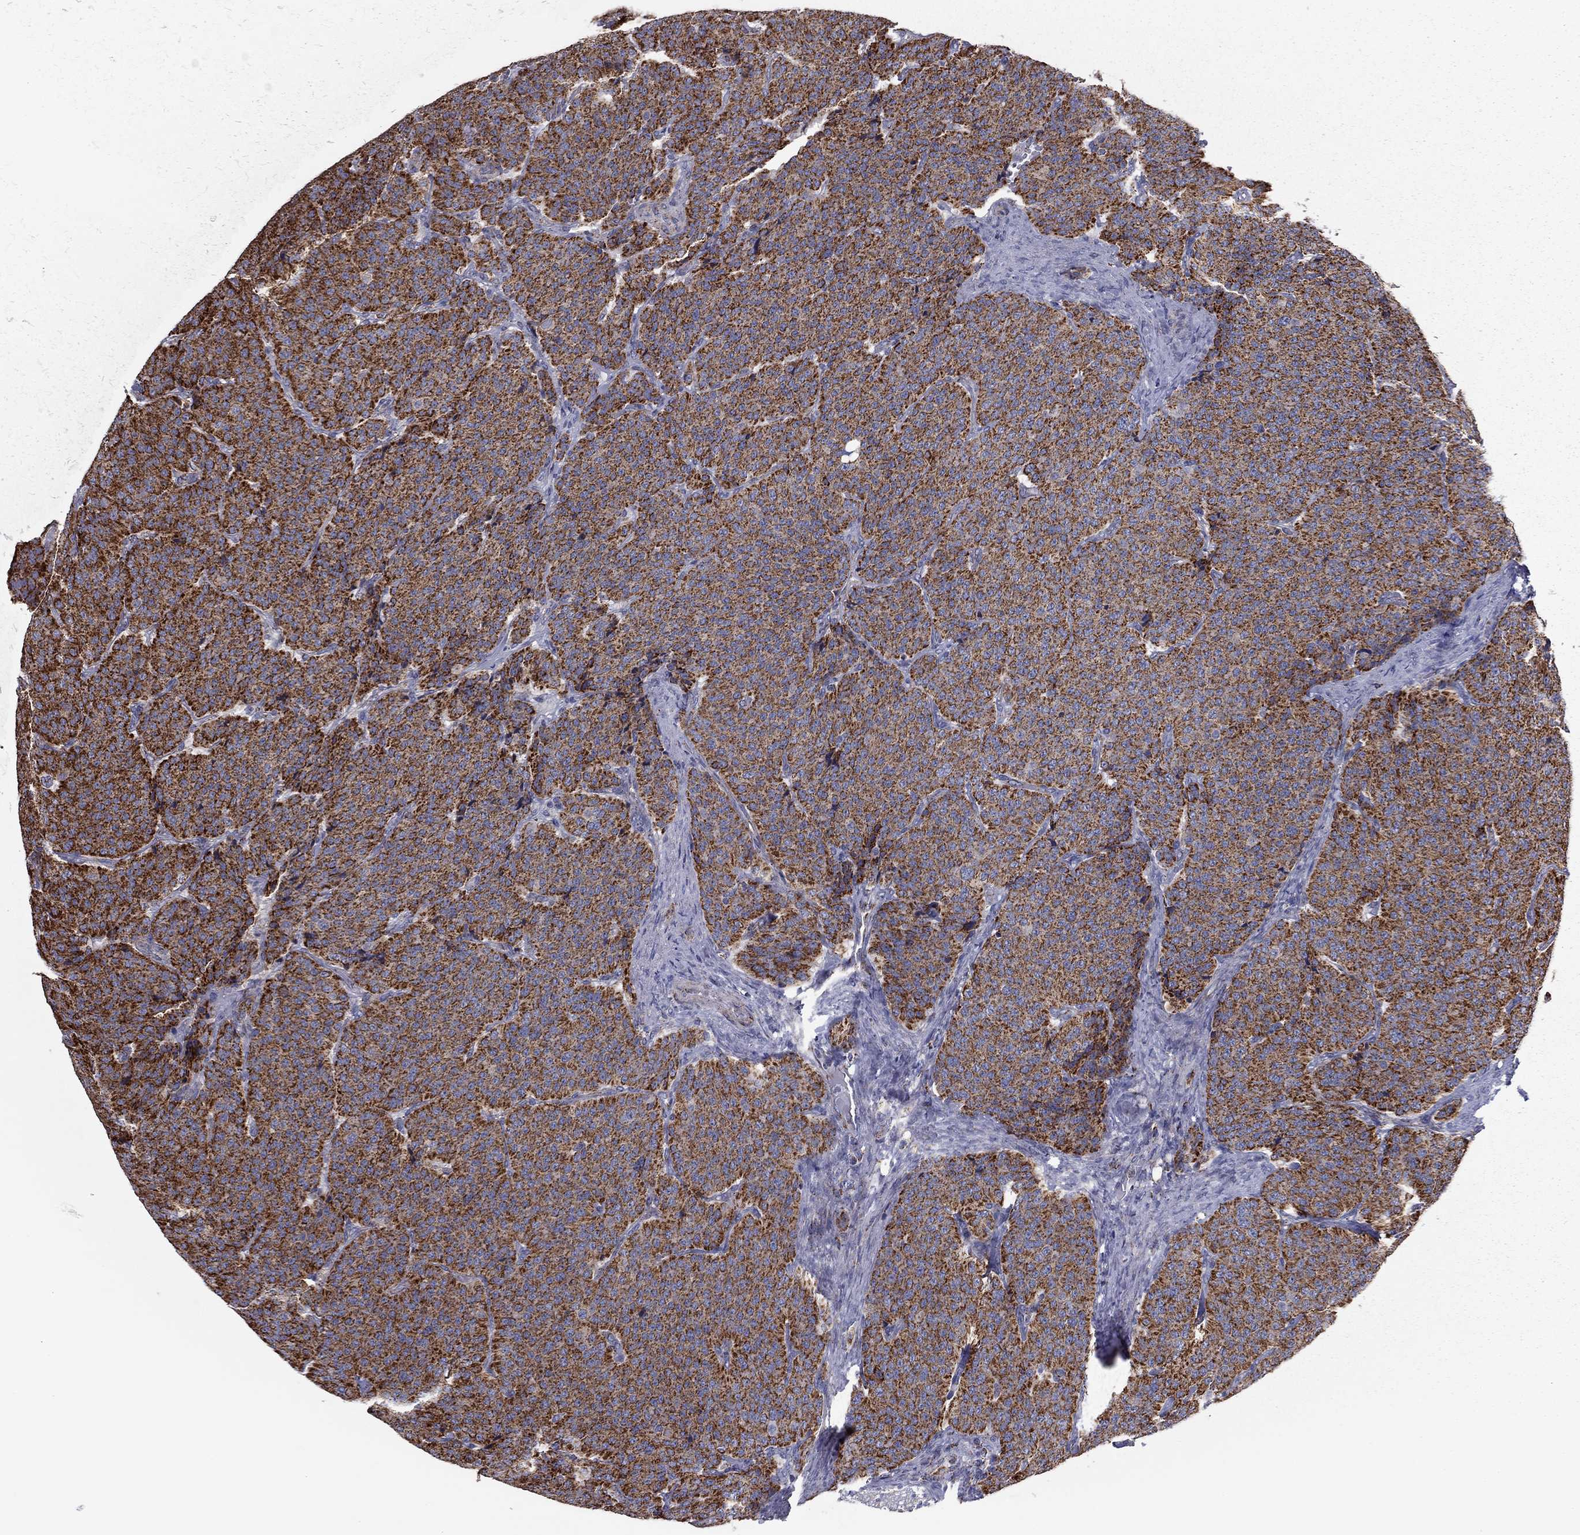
{"staining": {"intensity": "strong", "quantity": ">75%", "location": "cytoplasmic/membranous"}, "tissue": "carcinoid", "cell_type": "Tumor cells", "image_type": "cancer", "snomed": [{"axis": "morphology", "description": "Carcinoid, malignant, NOS"}, {"axis": "topography", "description": "Small intestine"}], "caption": "The immunohistochemical stain labels strong cytoplasmic/membranous staining in tumor cells of carcinoid tissue.", "gene": "NDUFV1", "patient": {"sex": "female", "age": 58}}